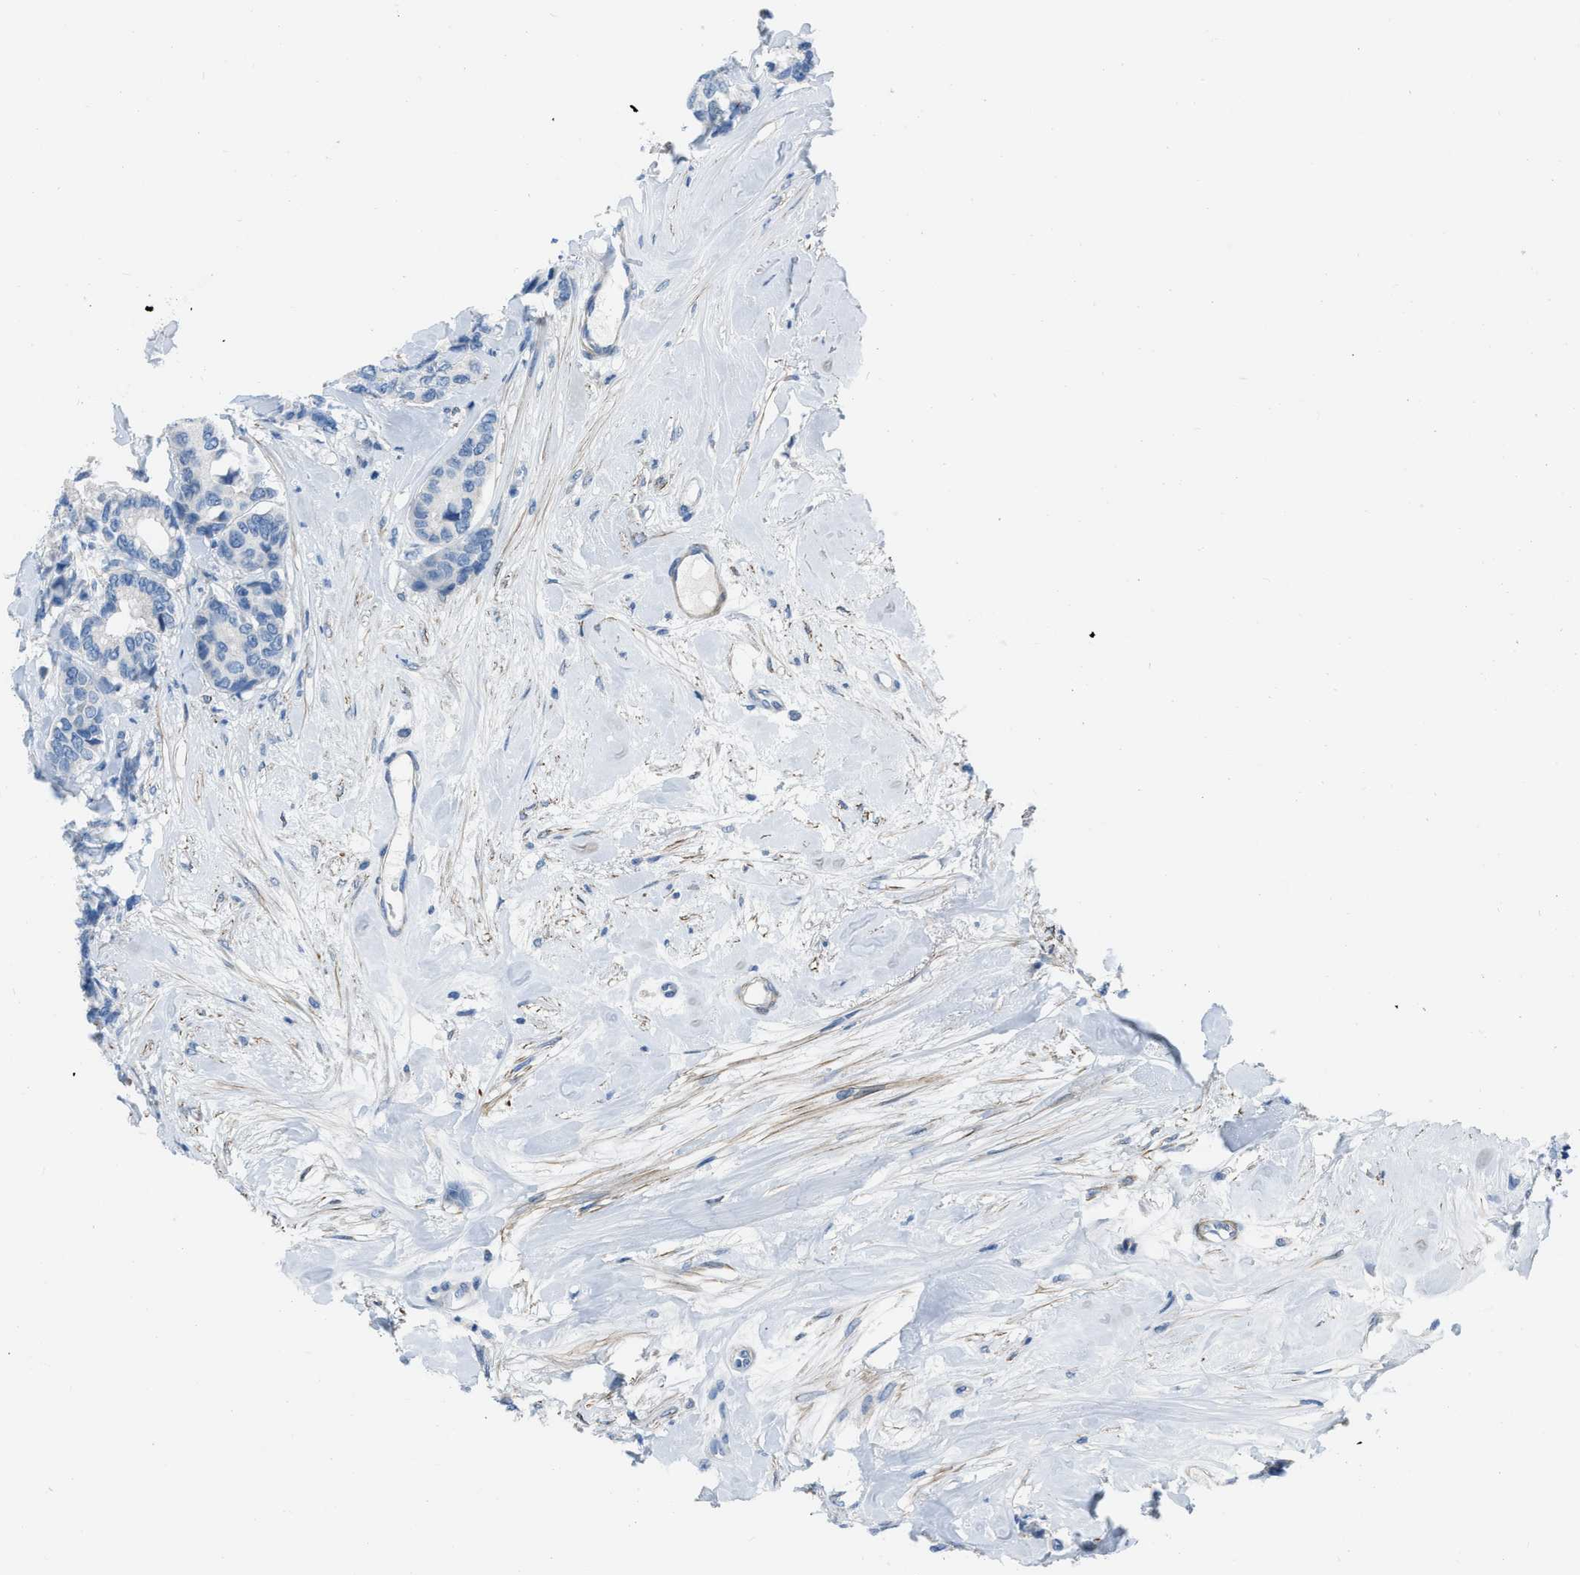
{"staining": {"intensity": "negative", "quantity": "none", "location": "none"}, "tissue": "breast cancer", "cell_type": "Tumor cells", "image_type": "cancer", "snomed": [{"axis": "morphology", "description": "Duct carcinoma"}, {"axis": "topography", "description": "Breast"}], "caption": "Breast cancer was stained to show a protein in brown. There is no significant expression in tumor cells.", "gene": "SPATC1L", "patient": {"sex": "female", "age": 87}}